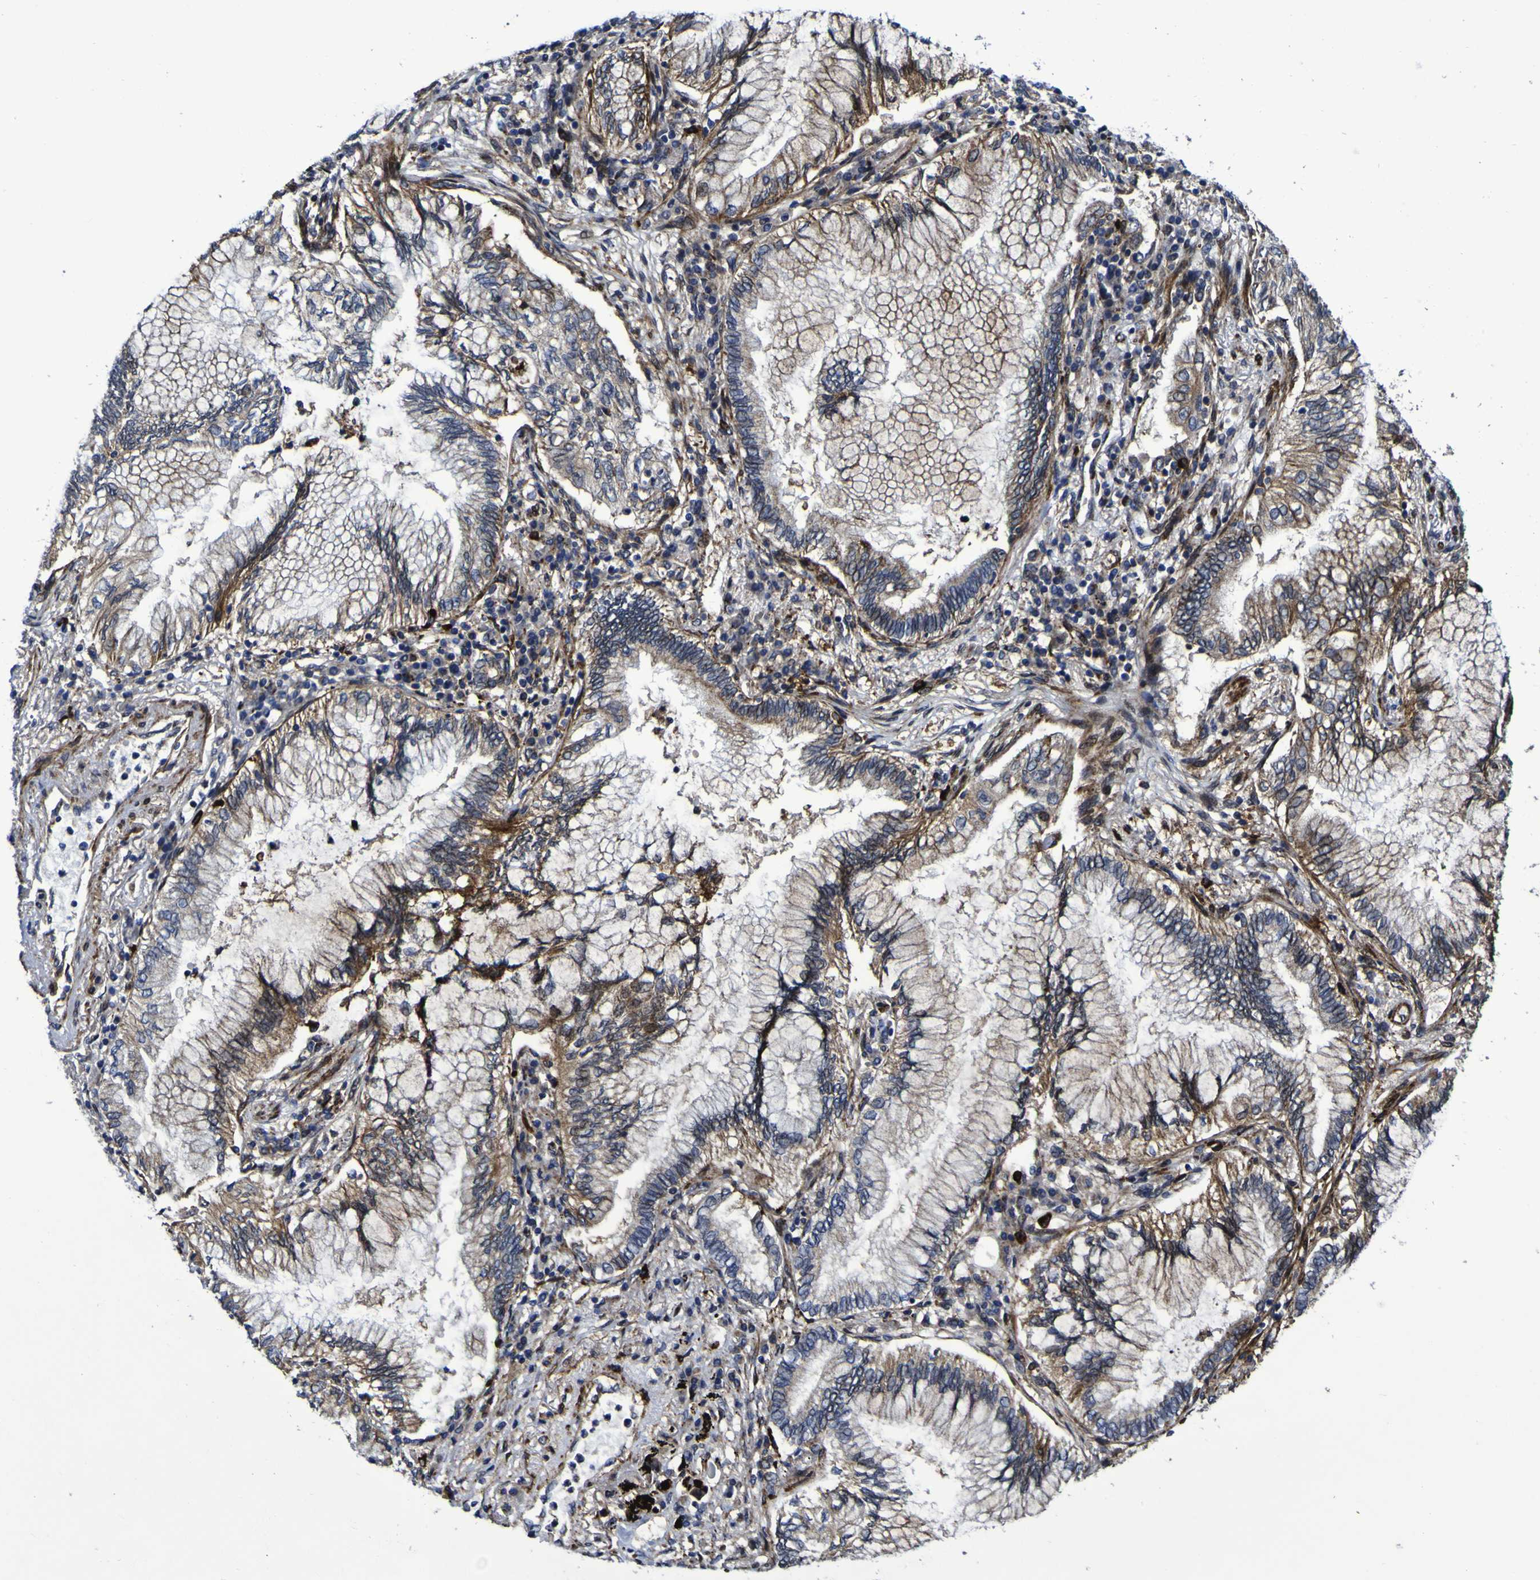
{"staining": {"intensity": "moderate", "quantity": ">75%", "location": "cytoplasmic/membranous"}, "tissue": "lung cancer", "cell_type": "Tumor cells", "image_type": "cancer", "snomed": [{"axis": "morphology", "description": "Normal tissue, NOS"}, {"axis": "morphology", "description": "Adenocarcinoma, NOS"}, {"axis": "topography", "description": "Bronchus"}, {"axis": "topography", "description": "Lung"}], "caption": "A medium amount of moderate cytoplasmic/membranous positivity is present in approximately >75% of tumor cells in lung cancer (adenocarcinoma) tissue.", "gene": "MGLL", "patient": {"sex": "female", "age": 70}}